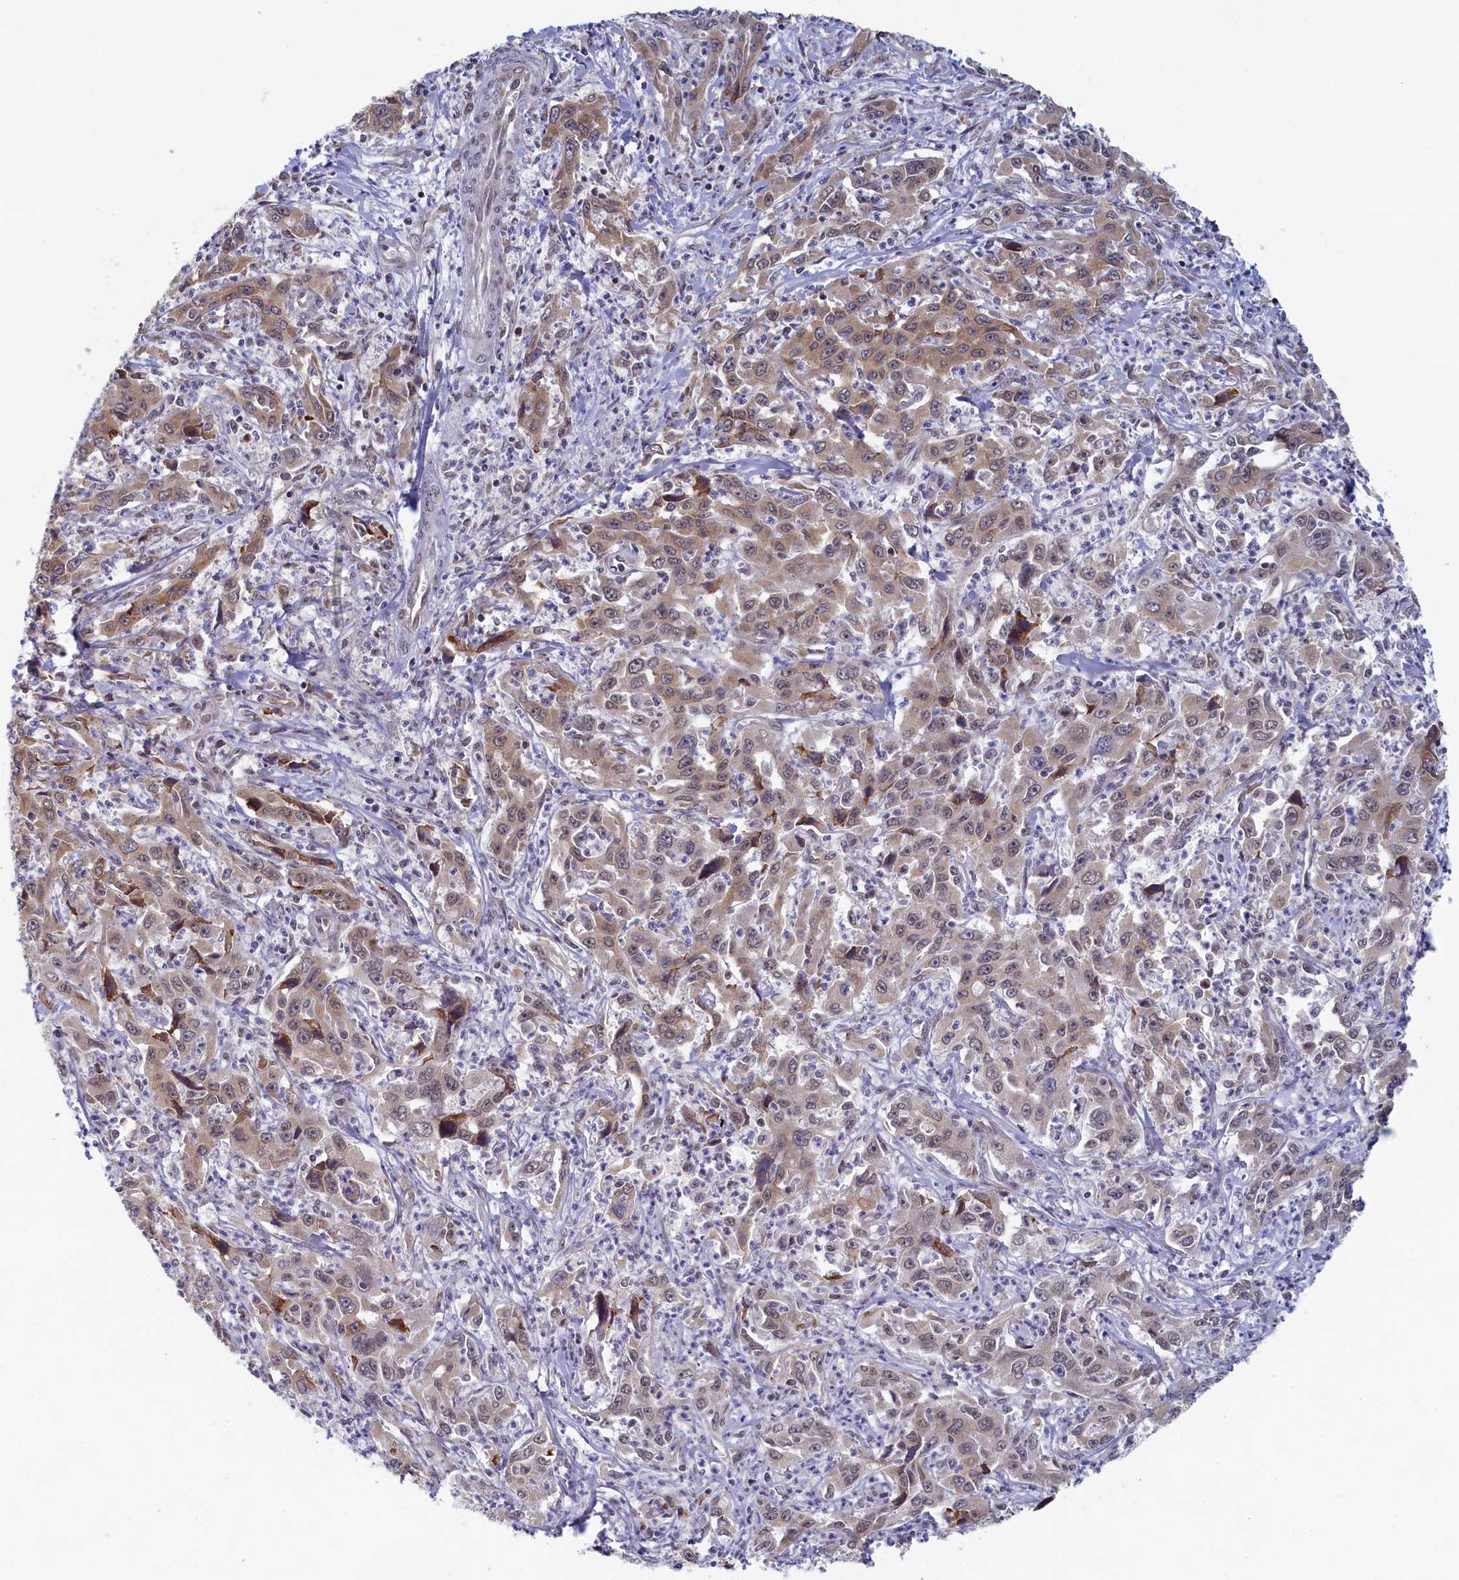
{"staining": {"intensity": "weak", "quantity": "<25%", "location": "cytoplasmic/membranous"}, "tissue": "liver cancer", "cell_type": "Tumor cells", "image_type": "cancer", "snomed": [{"axis": "morphology", "description": "Carcinoma, Hepatocellular, NOS"}, {"axis": "topography", "description": "Liver"}], "caption": "This is a histopathology image of immunohistochemistry (IHC) staining of liver cancer (hepatocellular carcinoma), which shows no positivity in tumor cells.", "gene": "DNAJC17", "patient": {"sex": "male", "age": 63}}